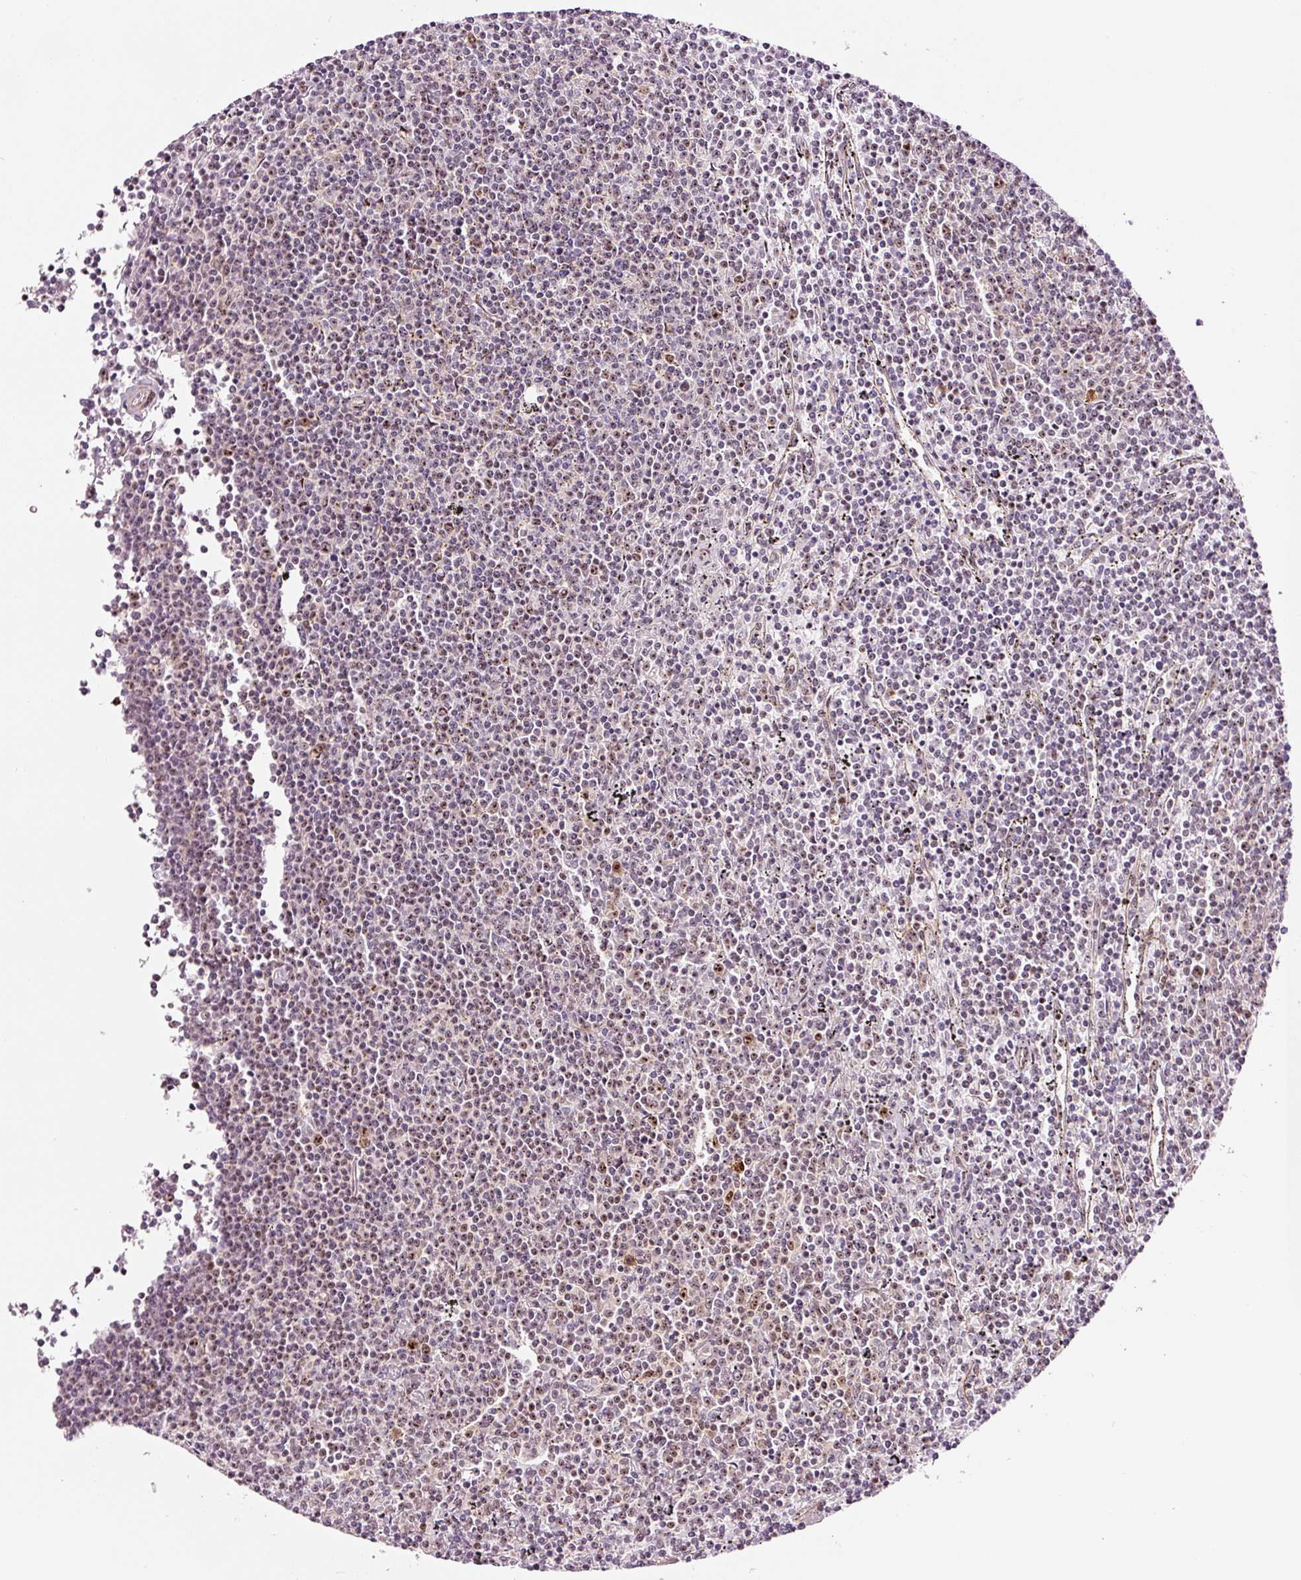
{"staining": {"intensity": "weak", "quantity": "<25%", "location": "nuclear"}, "tissue": "lymphoma", "cell_type": "Tumor cells", "image_type": "cancer", "snomed": [{"axis": "morphology", "description": "Malignant lymphoma, non-Hodgkin's type, Low grade"}, {"axis": "topography", "description": "Spleen"}], "caption": "An image of low-grade malignant lymphoma, non-Hodgkin's type stained for a protein exhibits no brown staining in tumor cells.", "gene": "GNL3", "patient": {"sex": "female", "age": 50}}